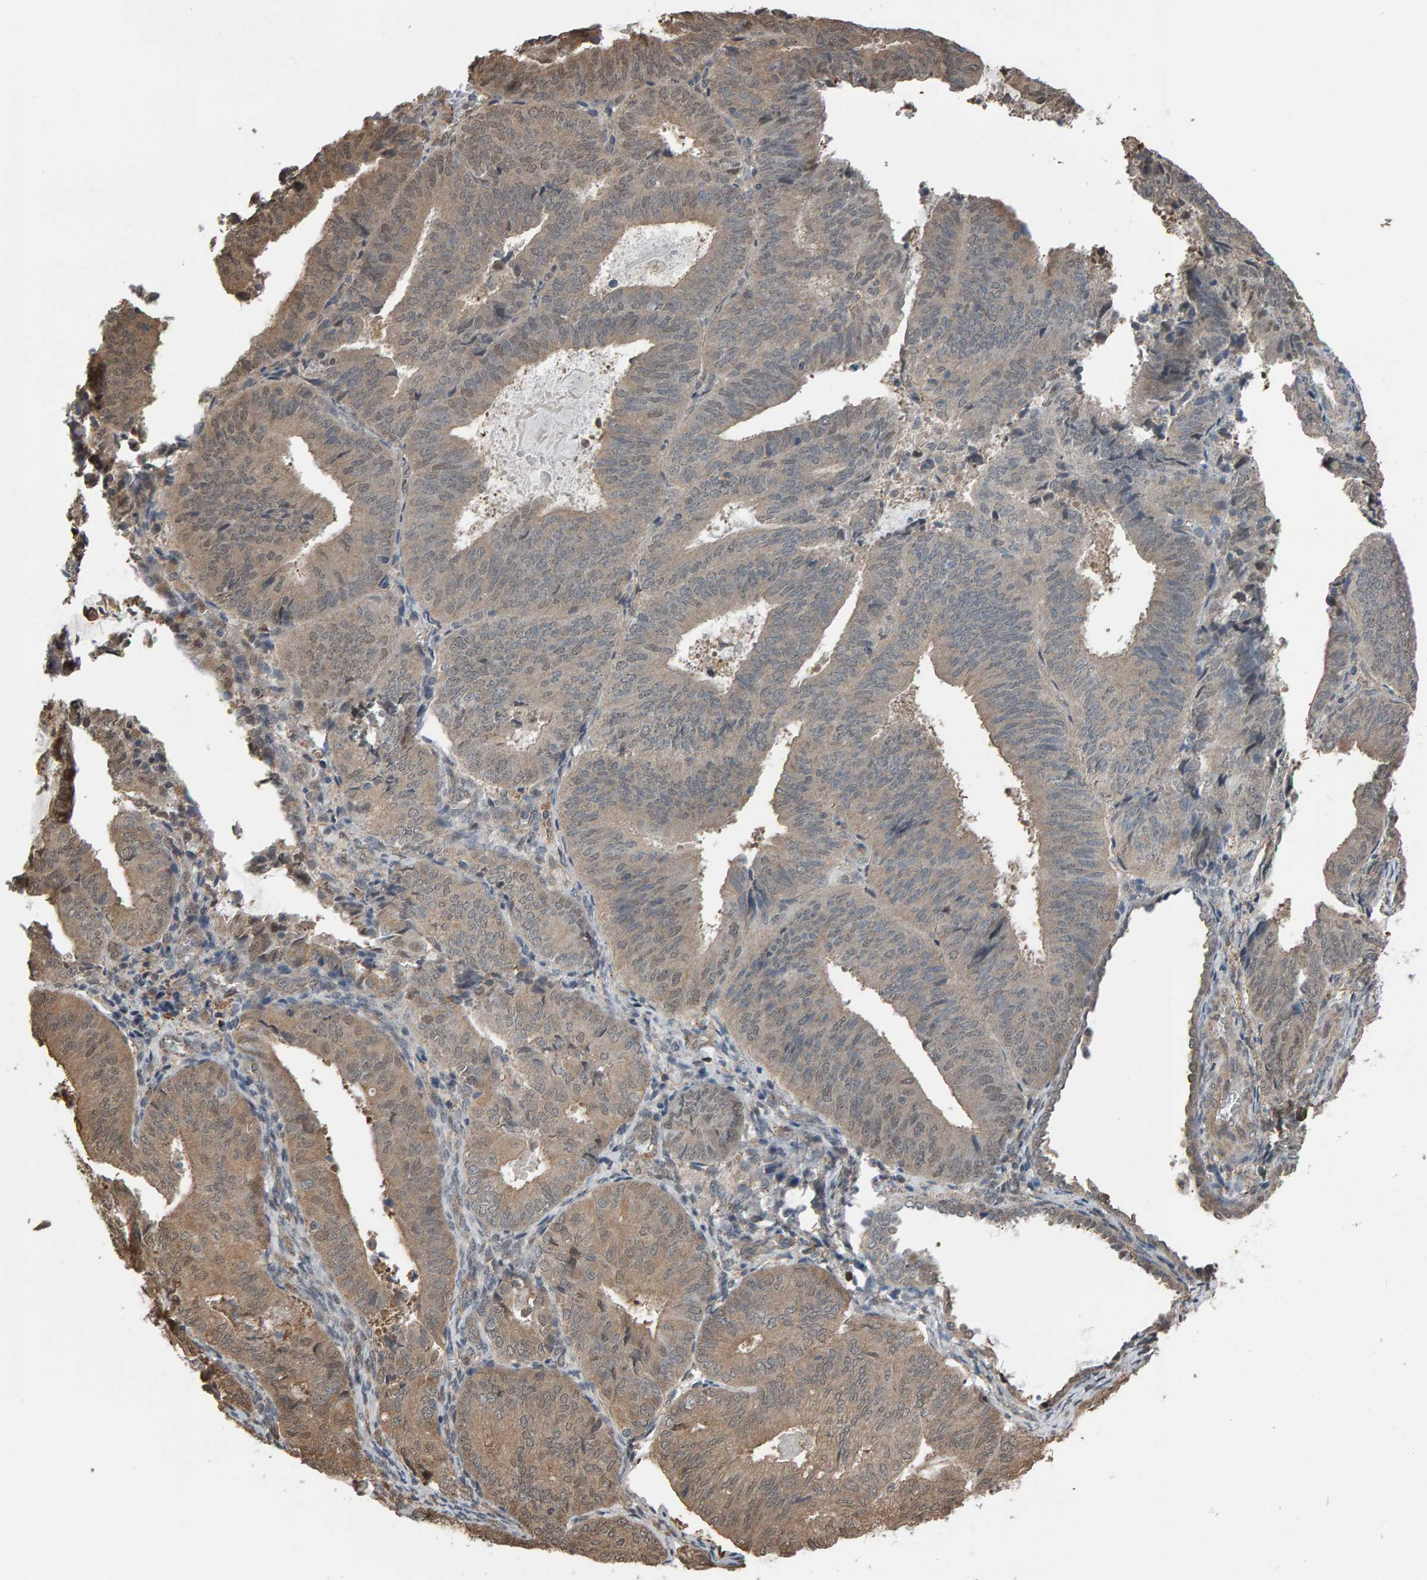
{"staining": {"intensity": "weak", "quantity": ">75%", "location": "cytoplasmic/membranous"}, "tissue": "endometrial cancer", "cell_type": "Tumor cells", "image_type": "cancer", "snomed": [{"axis": "morphology", "description": "Adenocarcinoma, NOS"}, {"axis": "topography", "description": "Endometrium"}], "caption": "An image of endometrial cancer stained for a protein exhibits weak cytoplasmic/membranous brown staining in tumor cells. The staining is performed using DAB brown chromogen to label protein expression. The nuclei are counter-stained blue using hematoxylin.", "gene": "COASY", "patient": {"sex": "female", "age": 81}}